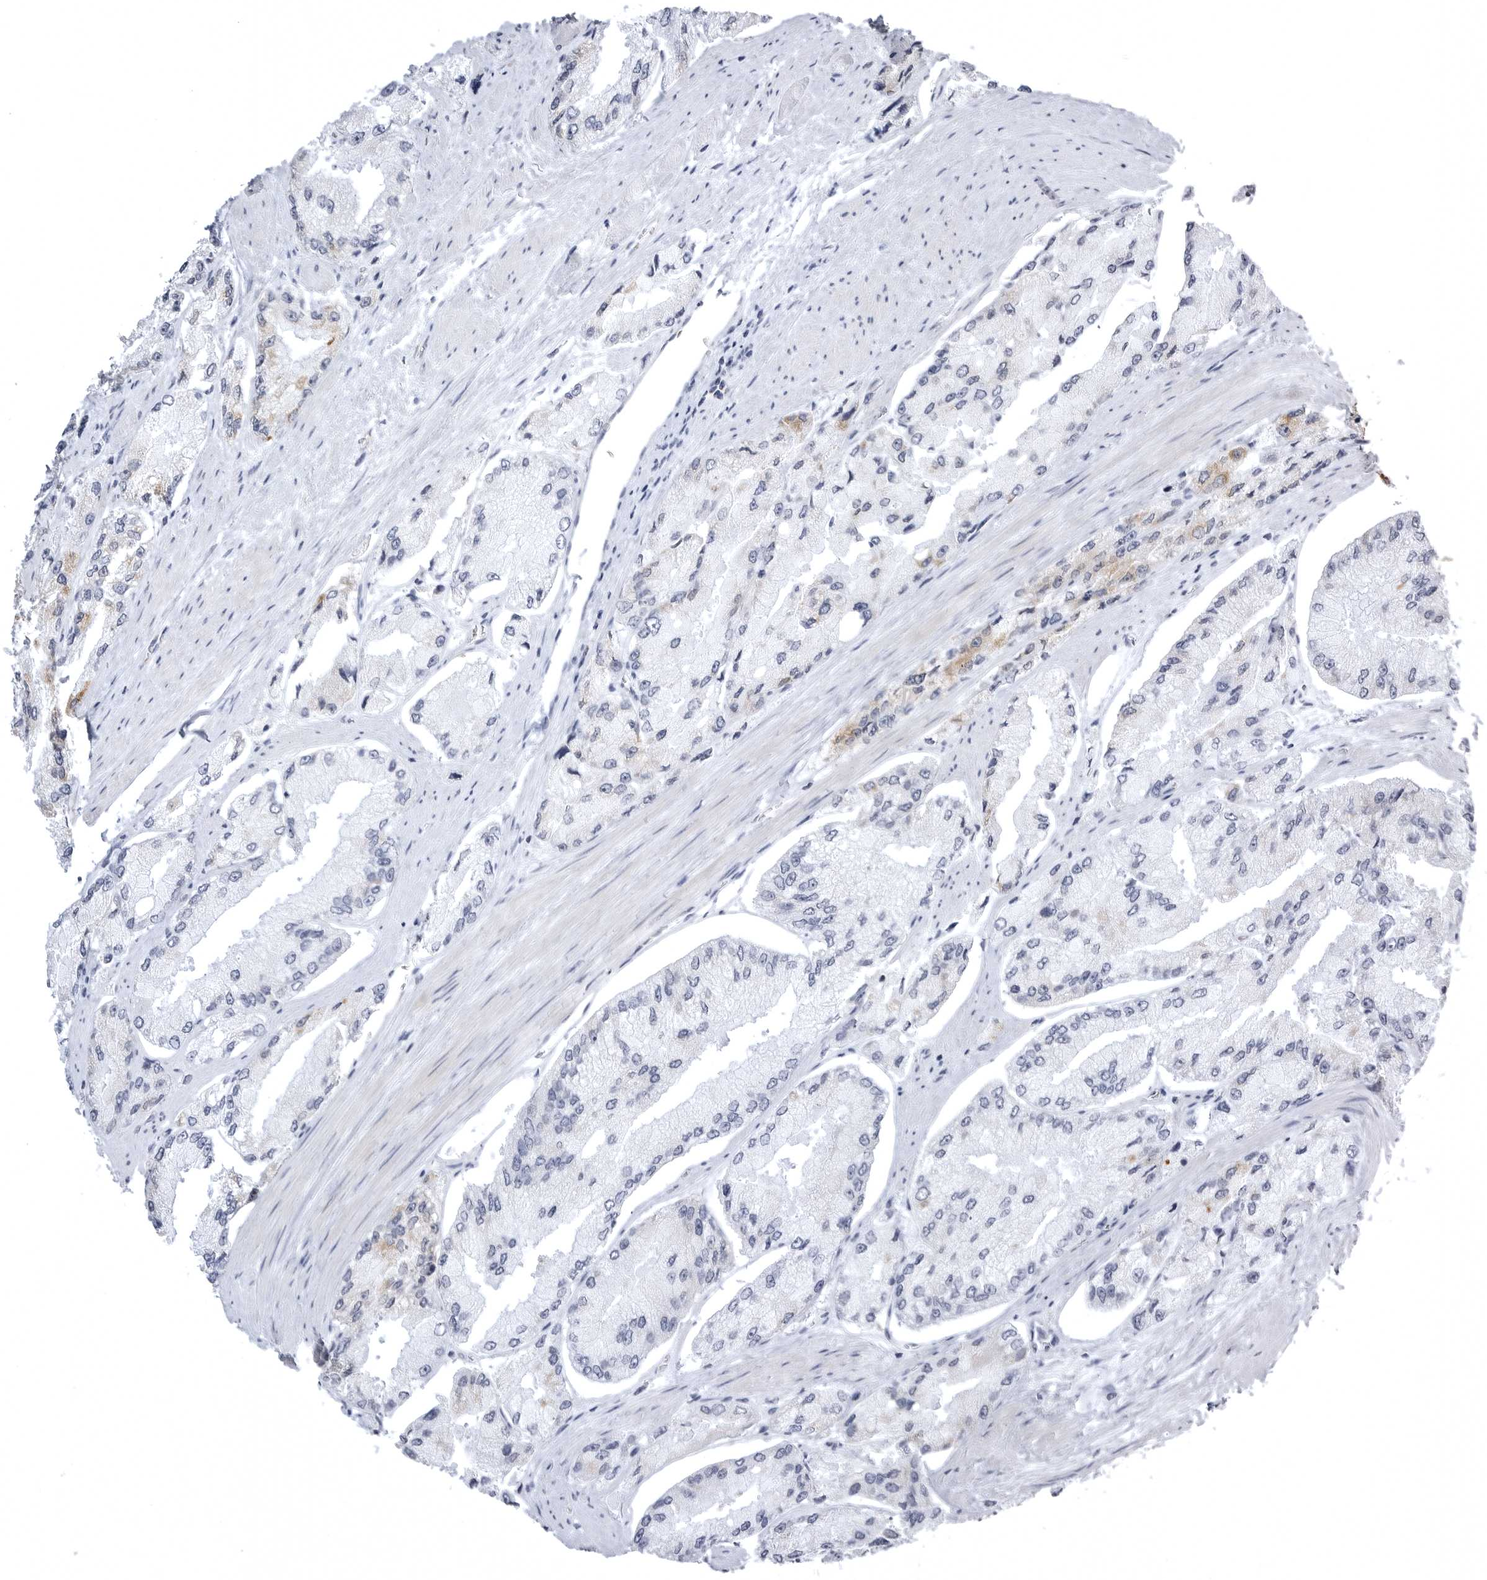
{"staining": {"intensity": "negative", "quantity": "none", "location": "none"}, "tissue": "prostate cancer", "cell_type": "Tumor cells", "image_type": "cancer", "snomed": [{"axis": "morphology", "description": "Adenocarcinoma, High grade"}, {"axis": "topography", "description": "Prostate"}], "caption": "This is a image of immunohistochemistry staining of prostate high-grade adenocarcinoma, which shows no expression in tumor cells. (Stains: DAB IHC with hematoxylin counter stain, Microscopy: brightfield microscopy at high magnification).", "gene": "TUFM", "patient": {"sex": "male", "age": 58}}